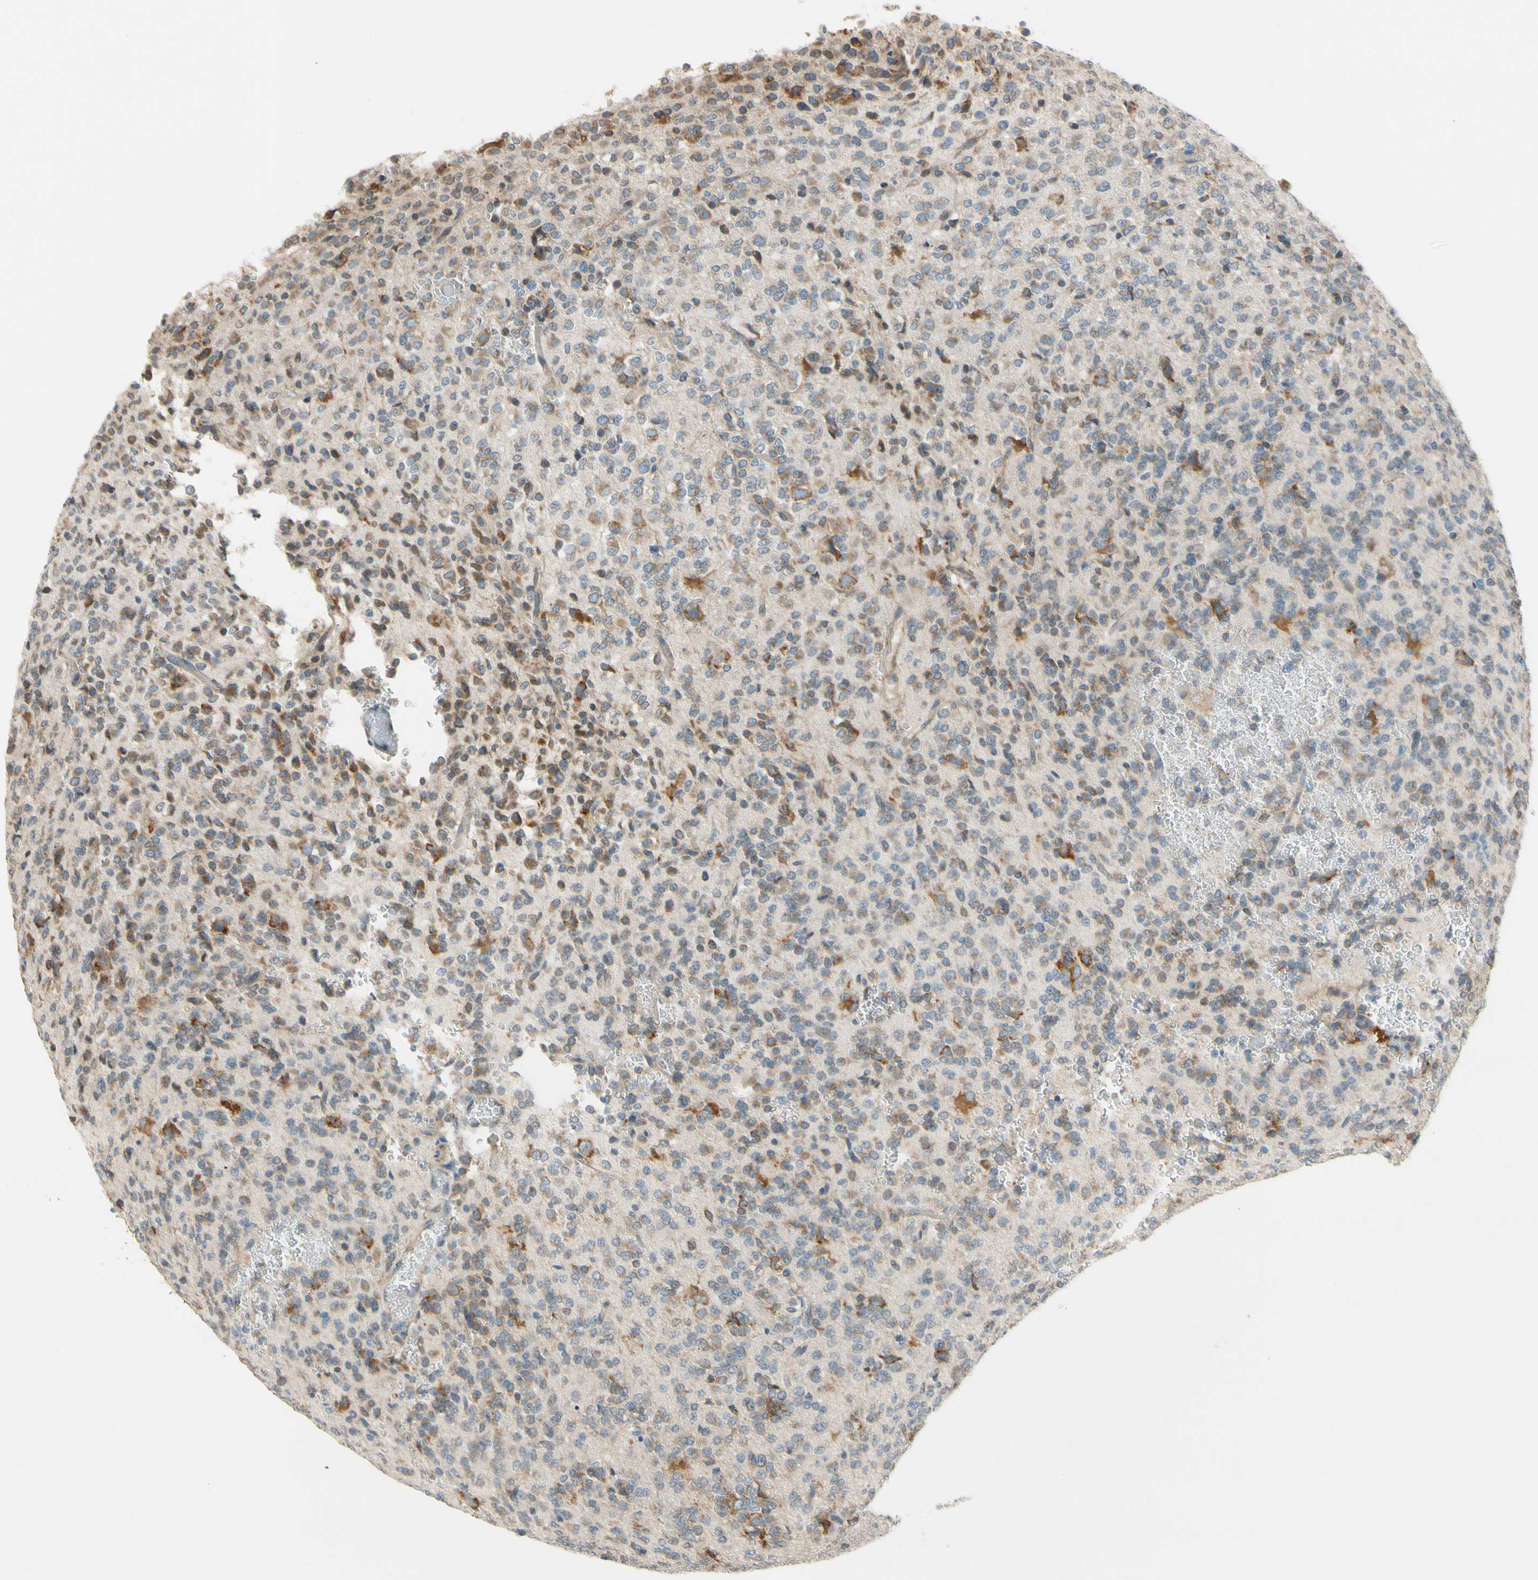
{"staining": {"intensity": "weak", "quantity": "<25%", "location": "cytoplasmic/membranous"}, "tissue": "glioma", "cell_type": "Tumor cells", "image_type": "cancer", "snomed": [{"axis": "morphology", "description": "Glioma, malignant, Low grade"}, {"axis": "topography", "description": "Brain"}], "caption": "Malignant low-grade glioma was stained to show a protein in brown. There is no significant positivity in tumor cells.", "gene": "RPN2", "patient": {"sex": "male", "age": 38}}